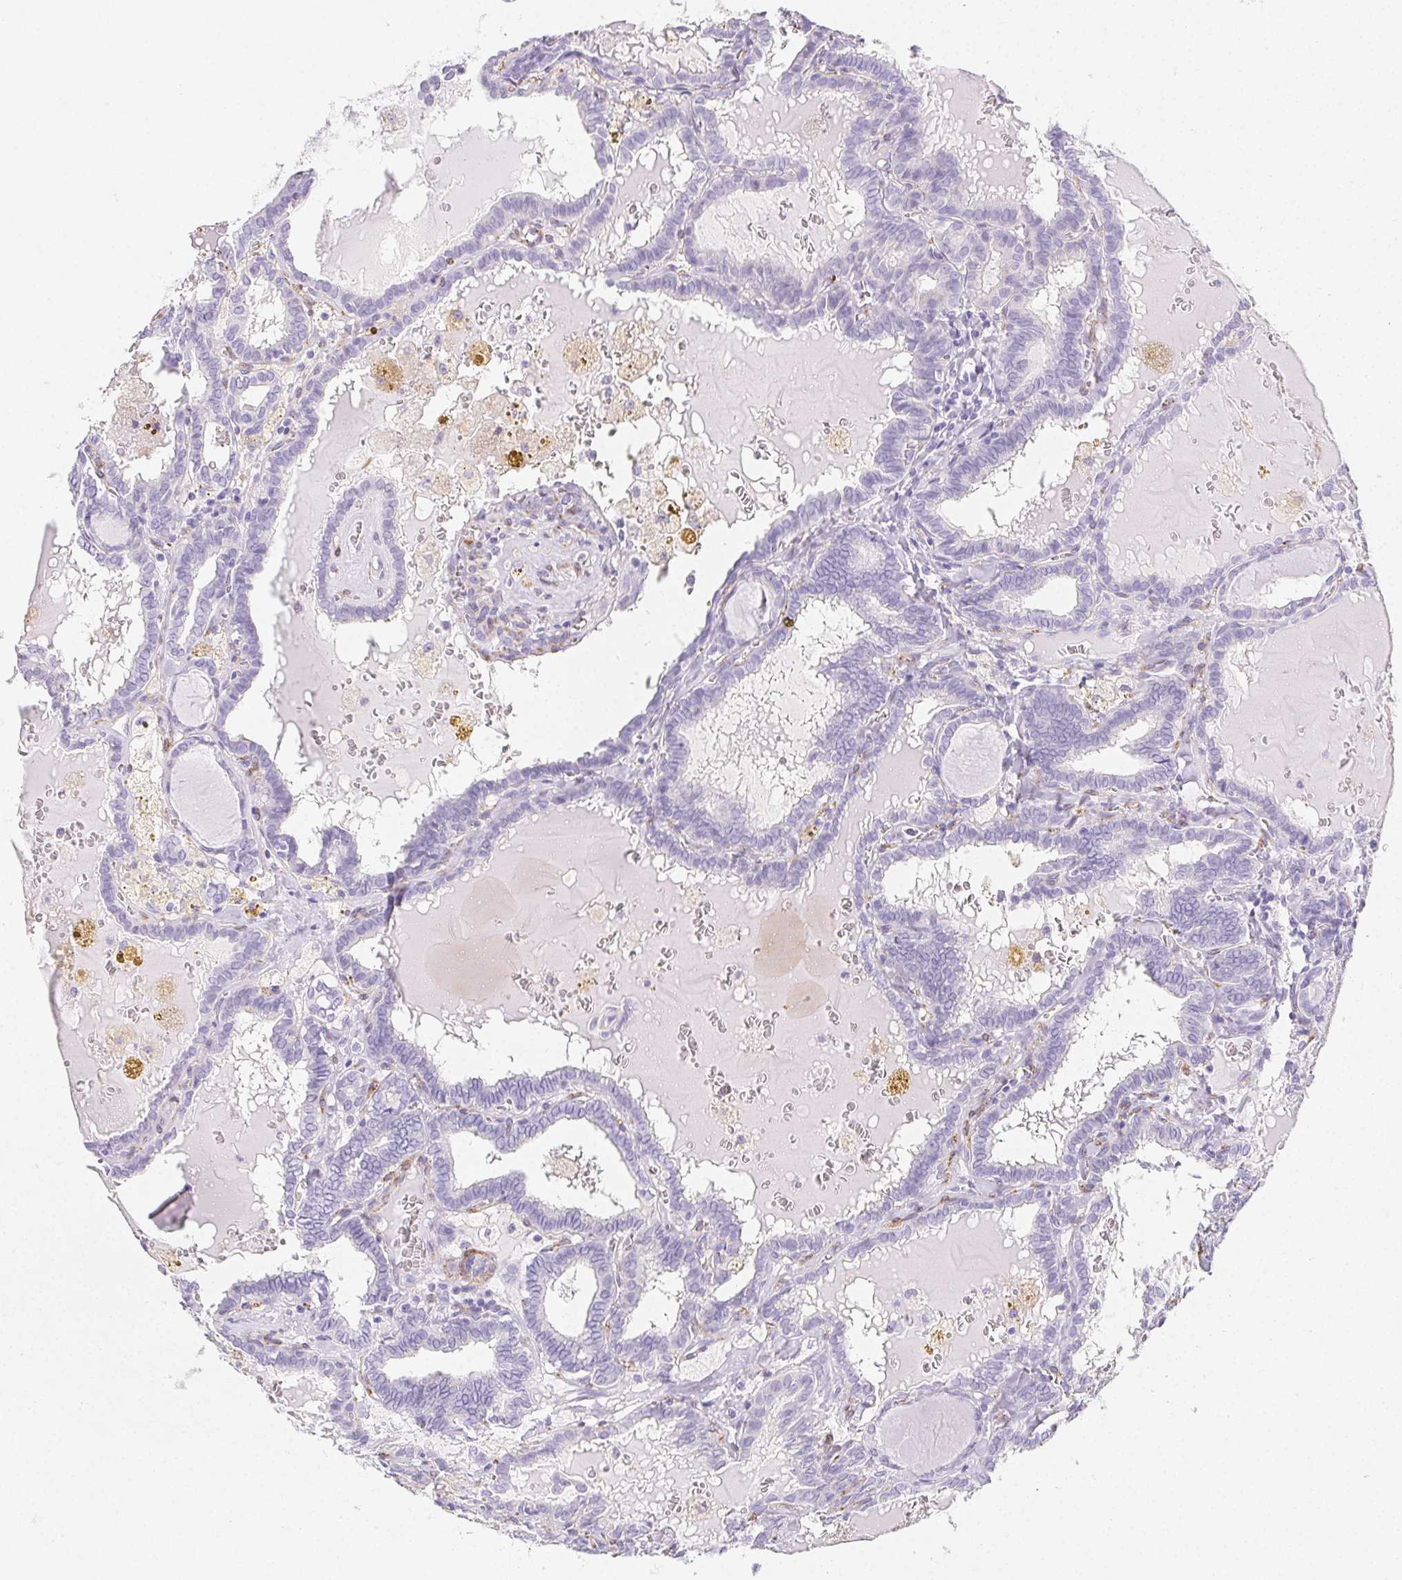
{"staining": {"intensity": "negative", "quantity": "none", "location": "none"}, "tissue": "thyroid cancer", "cell_type": "Tumor cells", "image_type": "cancer", "snomed": [{"axis": "morphology", "description": "Papillary adenocarcinoma, NOS"}, {"axis": "topography", "description": "Thyroid gland"}], "caption": "This is a micrograph of immunohistochemistry staining of papillary adenocarcinoma (thyroid), which shows no positivity in tumor cells.", "gene": "HRC", "patient": {"sex": "female", "age": 39}}